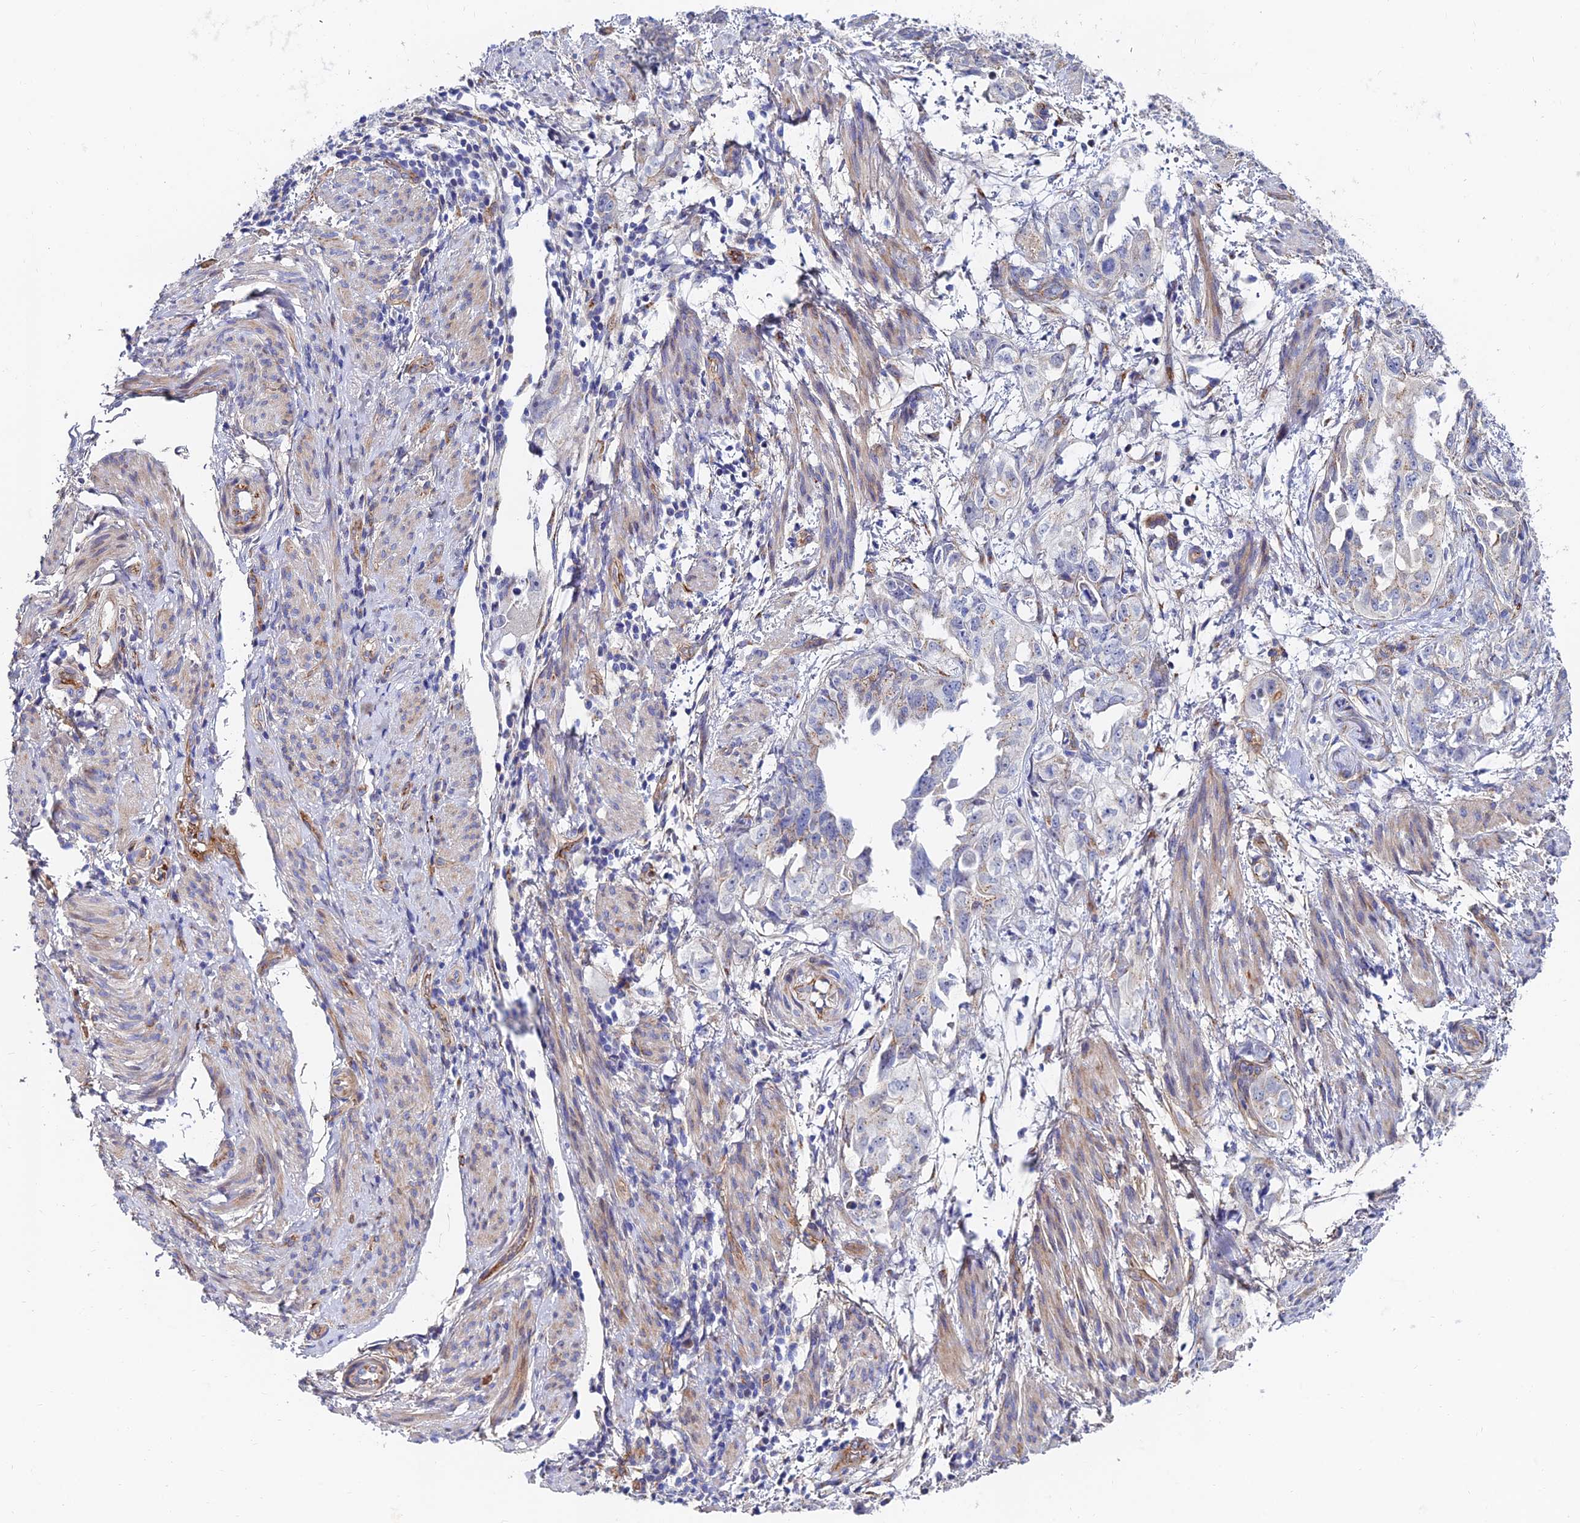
{"staining": {"intensity": "negative", "quantity": "none", "location": "none"}, "tissue": "endometrial cancer", "cell_type": "Tumor cells", "image_type": "cancer", "snomed": [{"axis": "morphology", "description": "Adenocarcinoma, NOS"}, {"axis": "topography", "description": "Endometrium"}], "caption": "The immunohistochemistry image has no significant staining in tumor cells of endometrial cancer tissue. (DAB immunohistochemistry, high magnification).", "gene": "ADGRF3", "patient": {"sex": "female", "age": 65}}